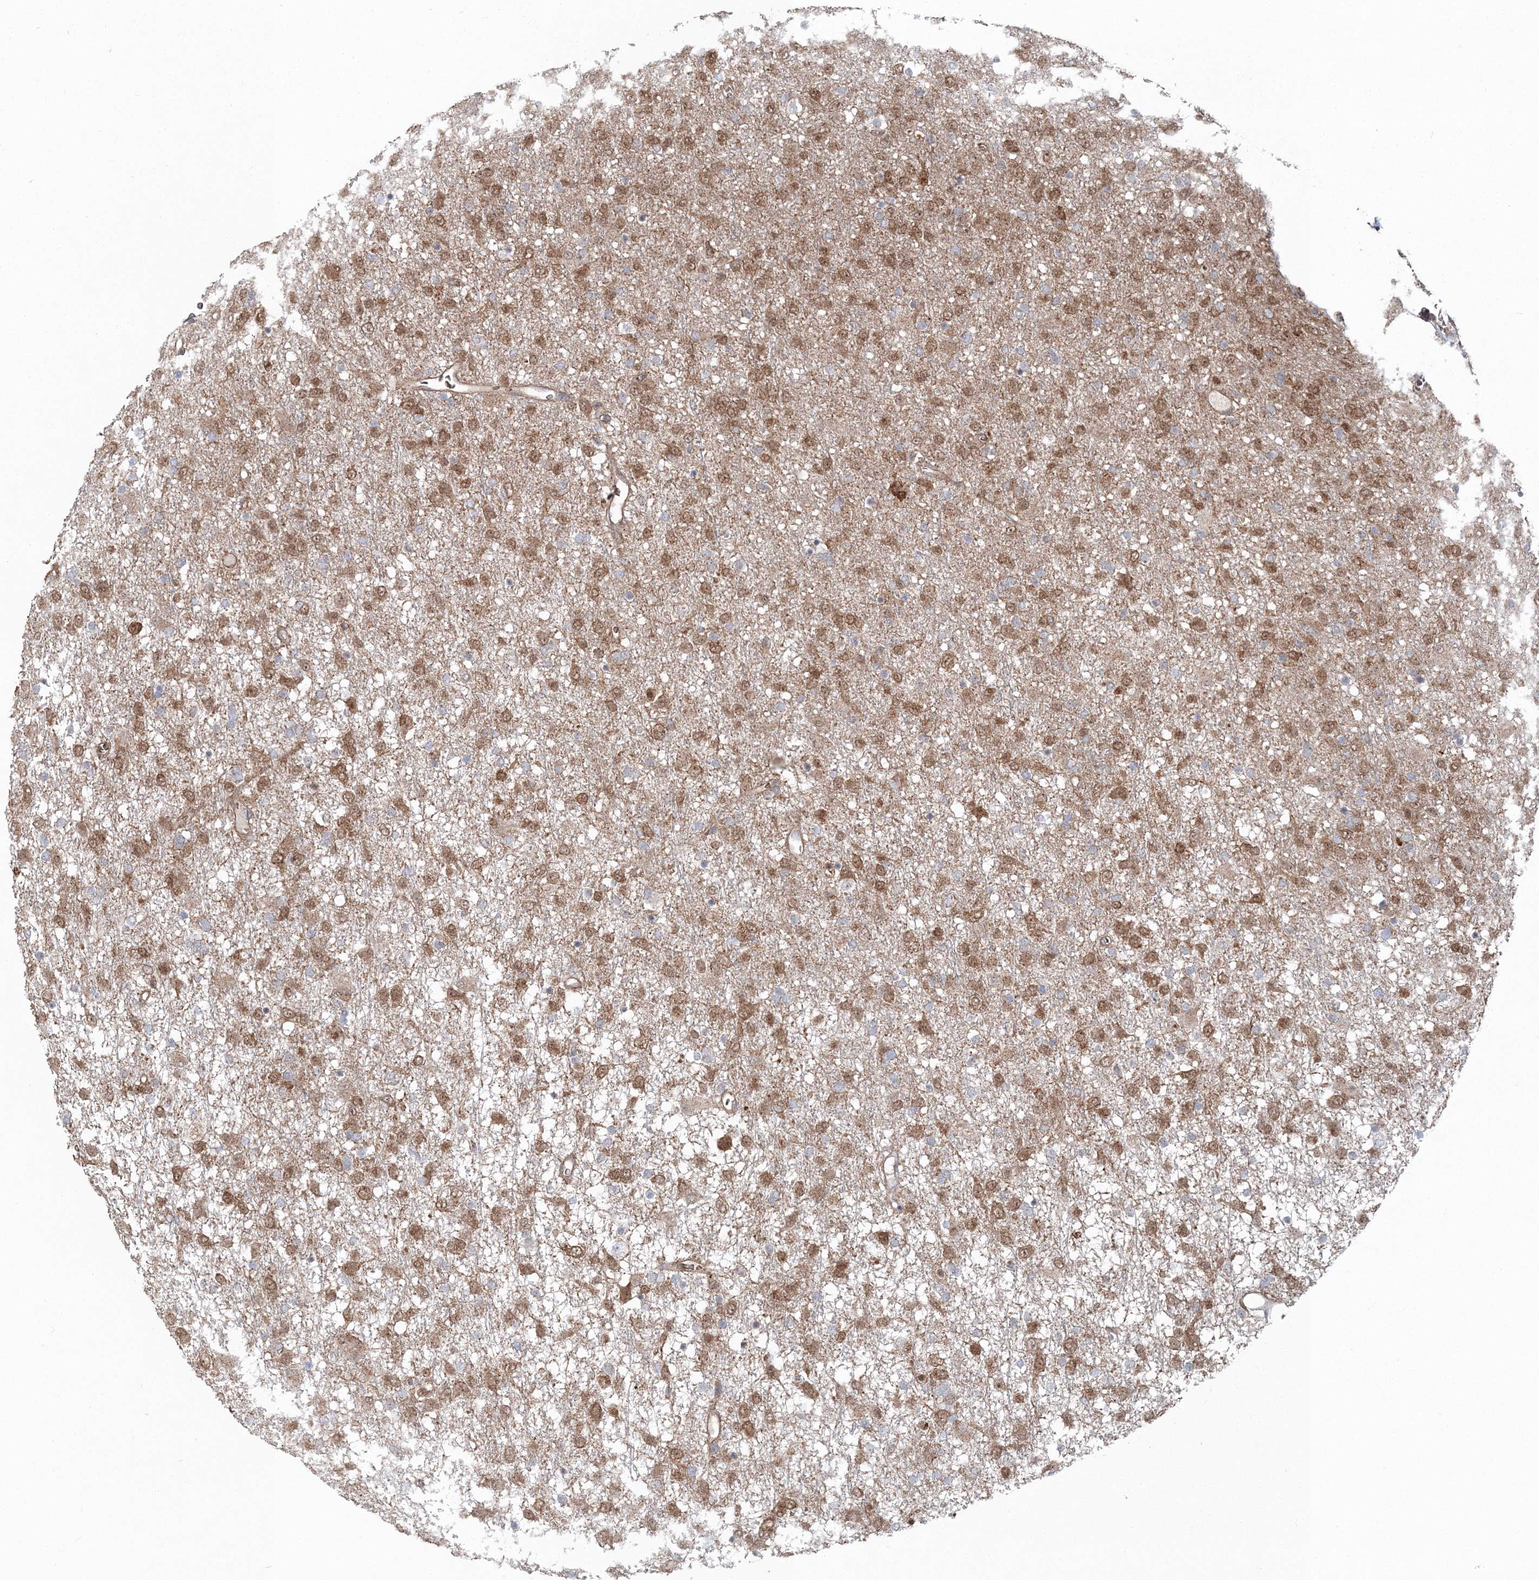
{"staining": {"intensity": "moderate", "quantity": "25%-75%", "location": "cytoplasmic/membranous"}, "tissue": "glioma", "cell_type": "Tumor cells", "image_type": "cancer", "snomed": [{"axis": "morphology", "description": "Glioma, malignant, Low grade"}, {"axis": "topography", "description": "Brain"}], "caption": "Brown immunohistochemical staining in human glioma displays moderate cytoplasmic/membranous staining in approximately 25%-75% of tumor cells. The staining is performed using DAB brown chromogen to label protein expression. The nuclei are counter-stained blue using hematoxylin.", "gene": "PCBD2", "patient": {"sex": "male", "age": 65}}